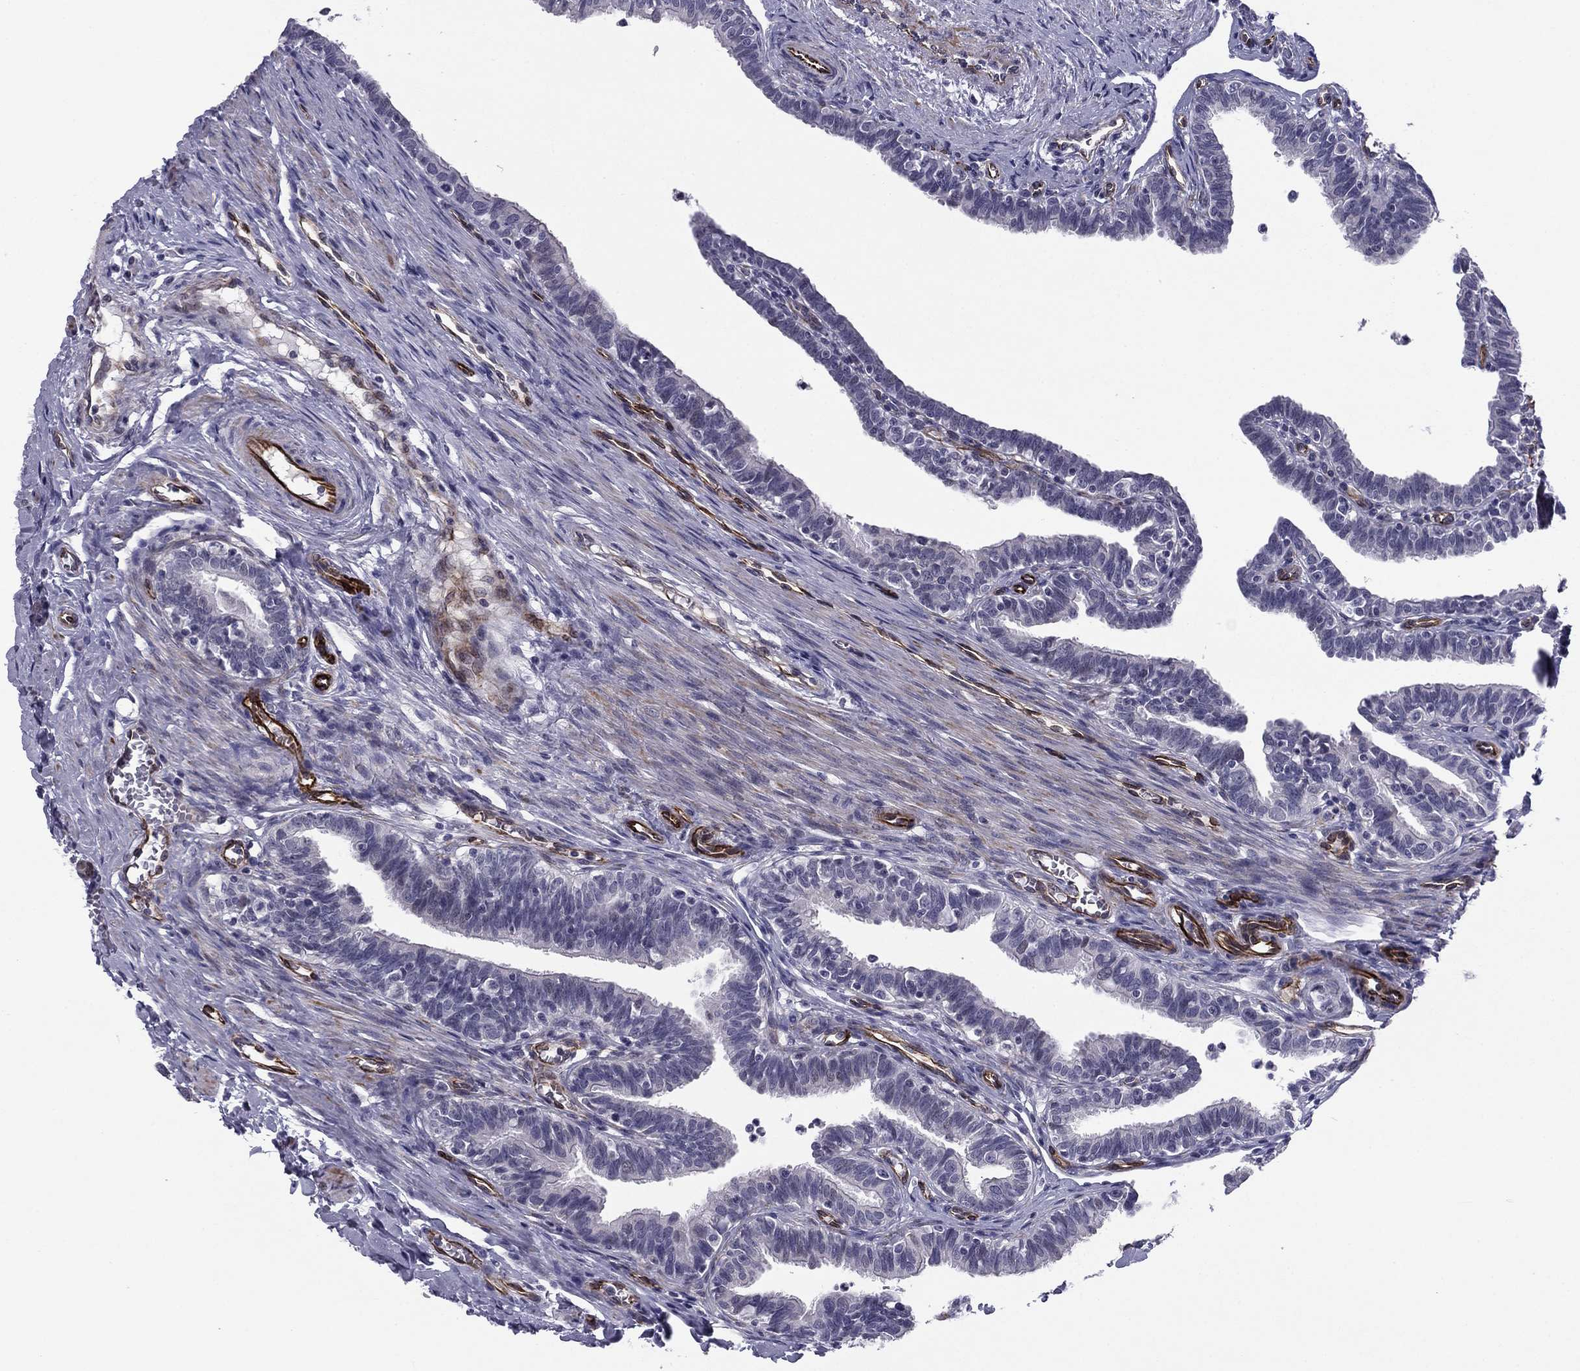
{"staining": {"intensity": "negative", "quantity": "none", "location": "none"}, "tissue": "fallopian tube", "cell_type": "Glandular cells", "image_type": "normal", "snomed": [{"axis": "morphology", "description": "Normal tissue, NOS"}, {"axis": "topography", "description": "Fallopian tube"}], "caption": "The histopathology image reveals no staining of glandular cells in unremarkable fallopian tube. (Stains: DAB (3,3'-diaminobenzidine) immunohistochemistry (IHC) with hematoxylin counter stain, Microscopy: brightfield microscopy at high magnification).", "gene": "ANKS4B", "patient": {"sex": "female", "age": 36}}